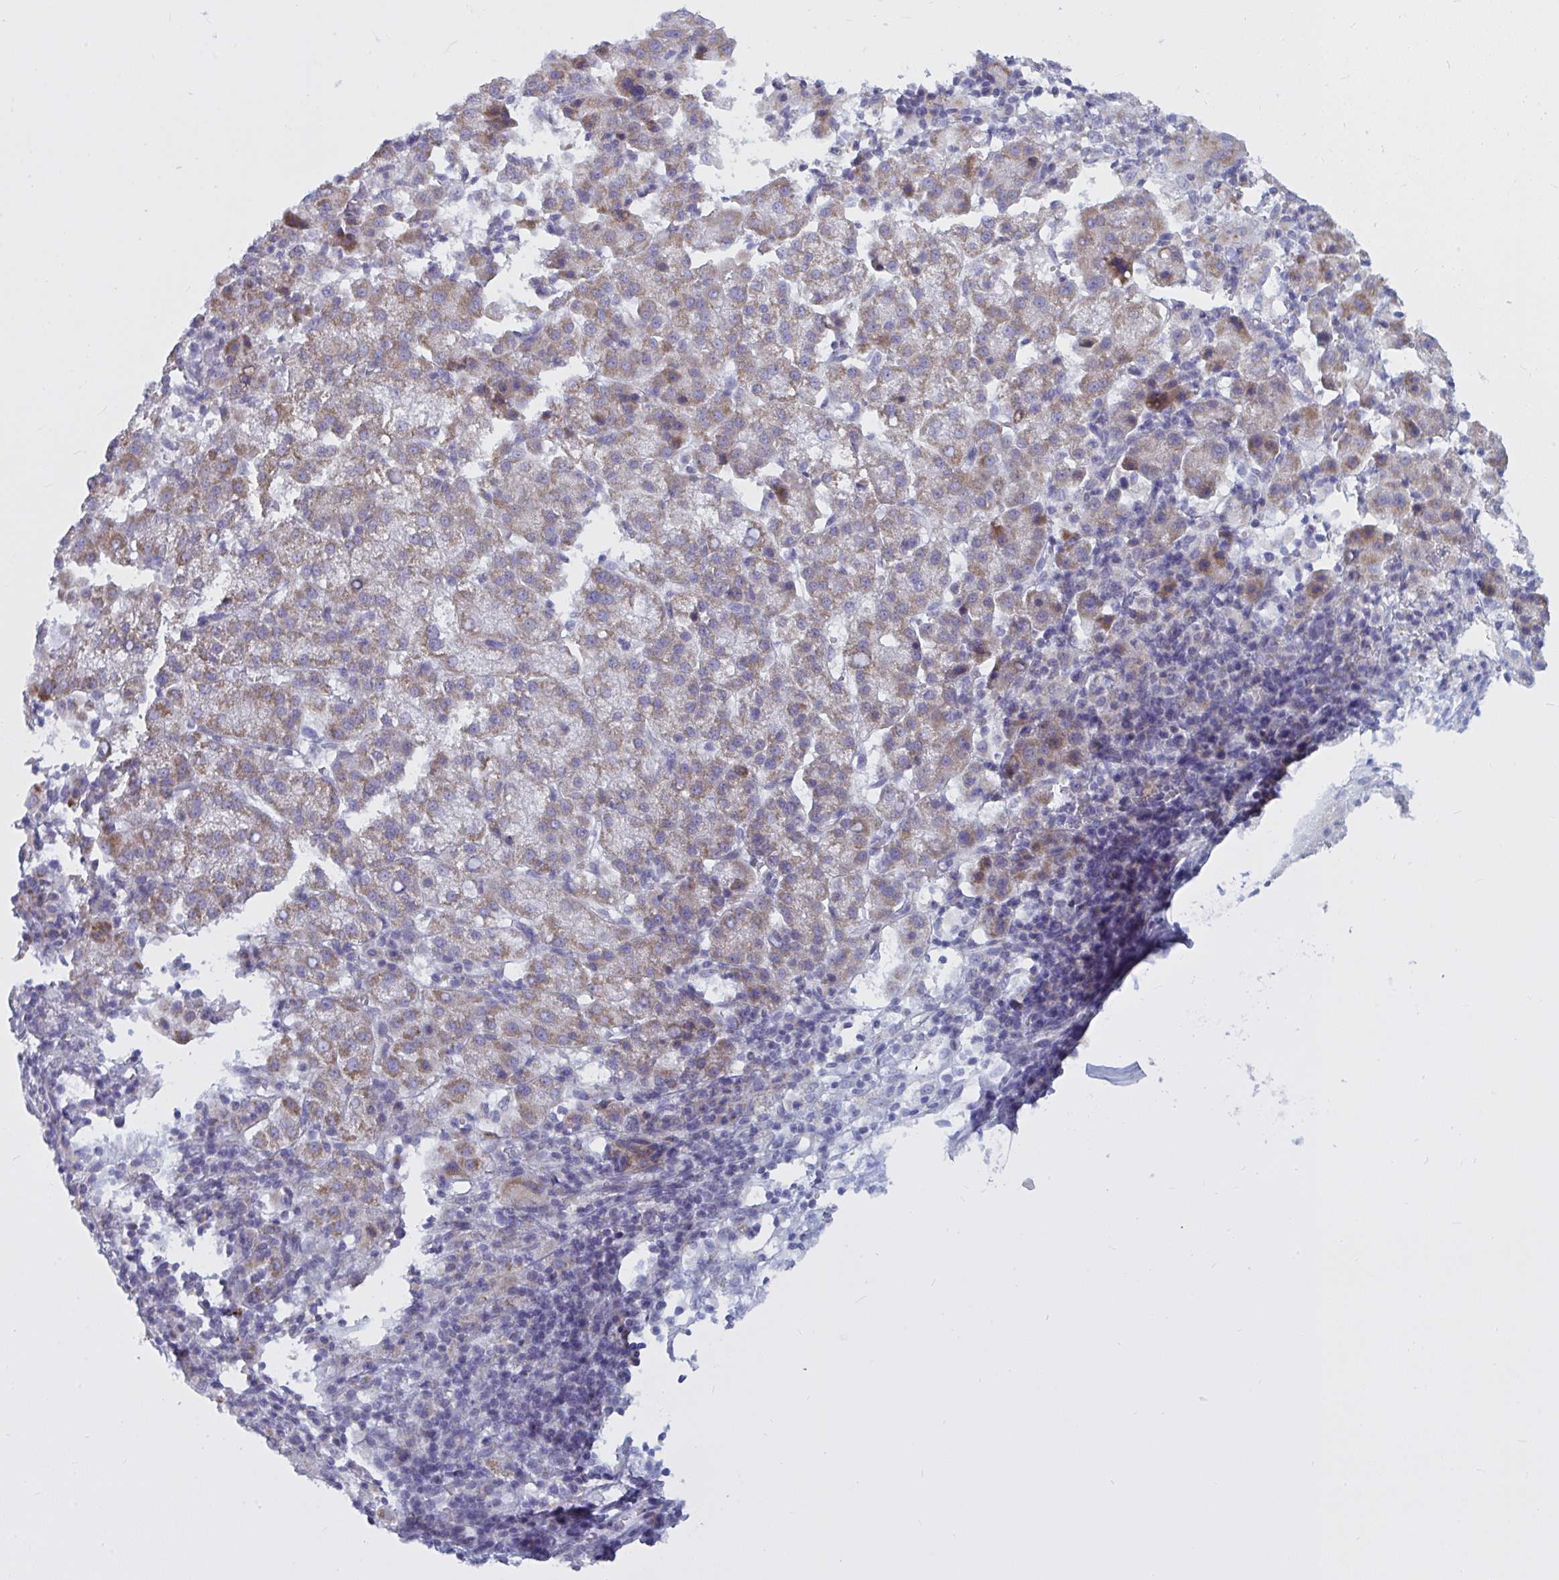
{"staining": {"intensity": "weak", "quantity": ">75%", "location": "cytoplasmic/membranous"}, "tissue": "liver cancer", "cell_type": "Tumor cells", "image_type": "cancer", "snomed": [{"axis": "morphology", "description": "Carcinoma, Hepatocellular, NOS"}, {"axis": "topography", "description": "Liver"}], "caption": "The immunohistochemical stain highlights weak cytoplasmic/membranous staining in tumor cells of hepatocellular carcinoma (liver) tissue. The staining was performed using DAB, with brown indicating positive protein expression. Nuclei are stained blue with hematoxylin.", "gene": "ATG9A", "patient": {"sex": "female", "age": 58}}